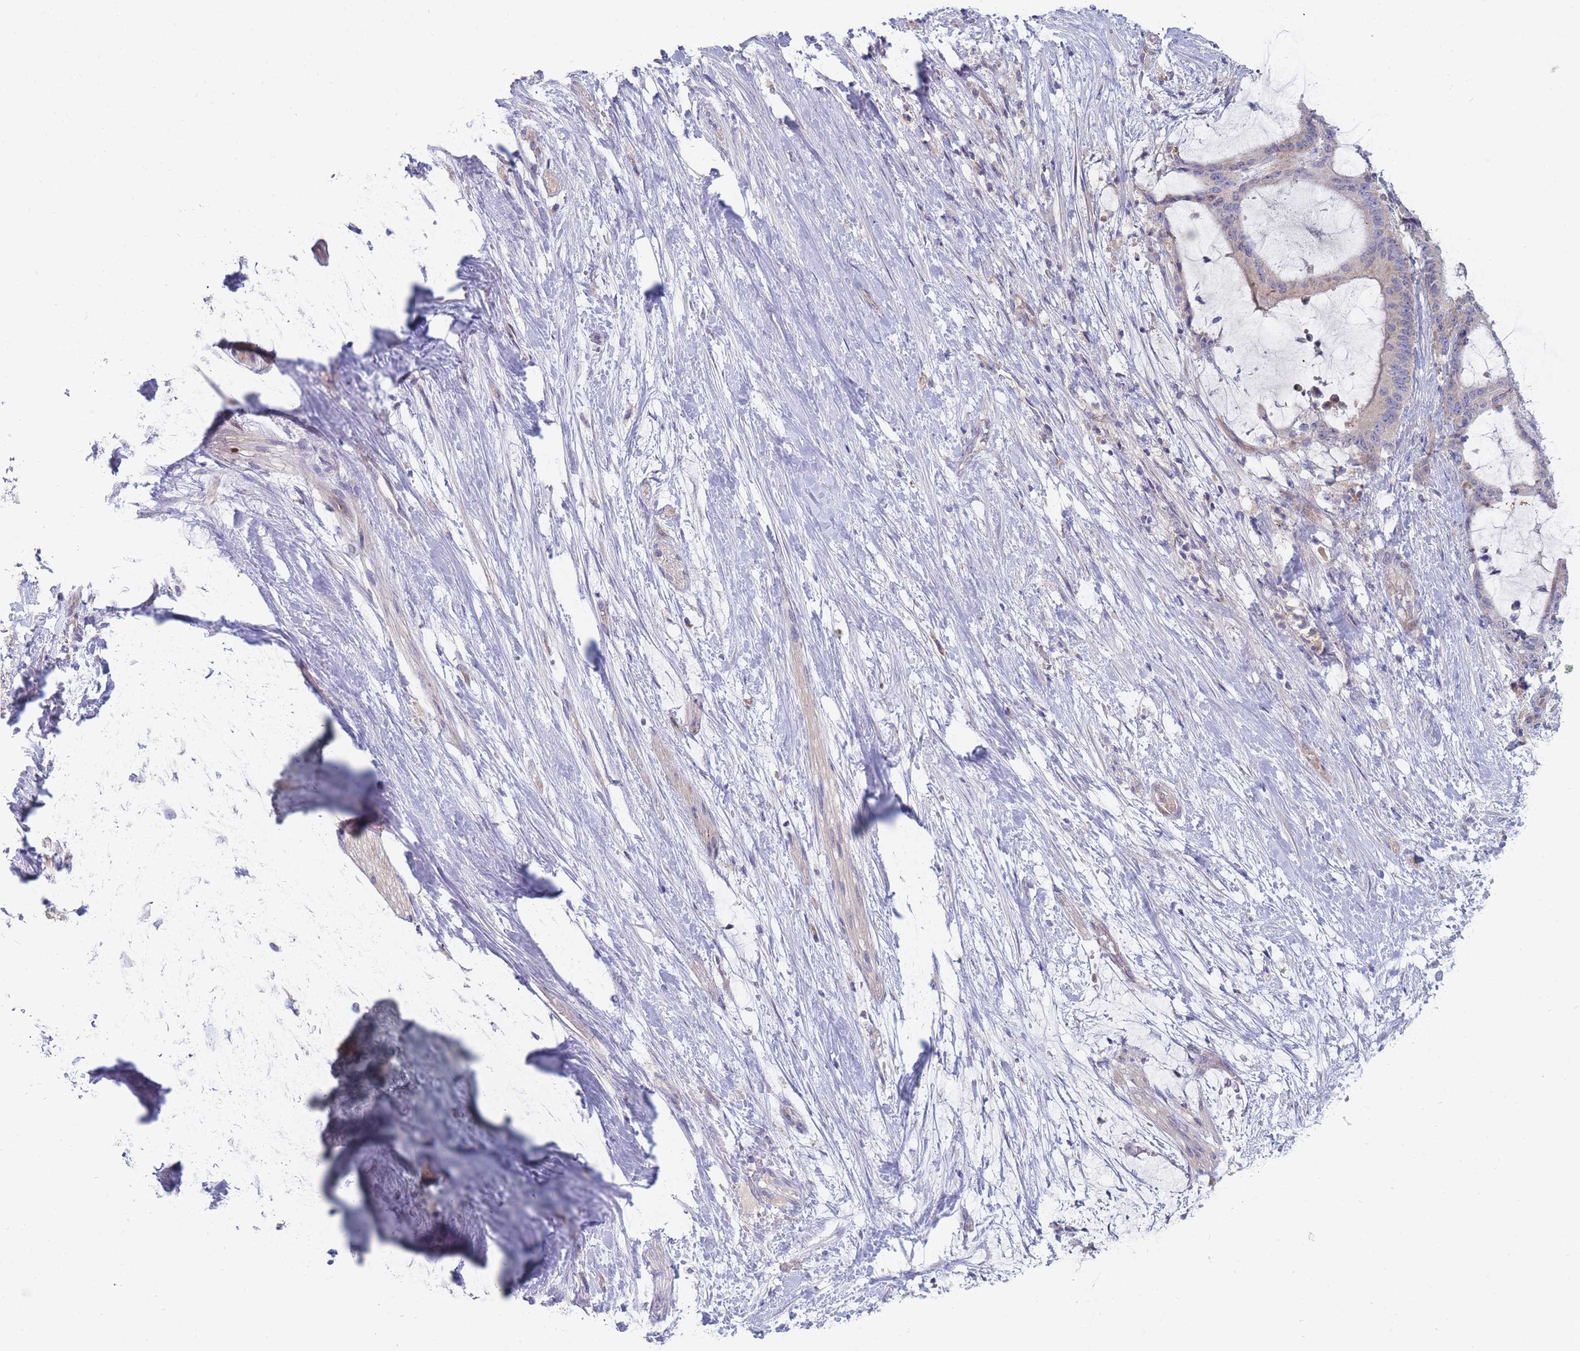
{"staining": {"intensity": "negative", "quantity": "none", "location": "none"}, "tissue": "liver cancer", "cell_type": "Tumor cells", "image_type": "cancer", "snomed": [{"axis": "morphology", "description": "Normal tissue, NOS"}, {"axis": "morphology", "description": "Cholangiocarcinoma"}, {"axis": "topography", "description": "Liver"}, {"axis": "topography", "description": "Peripheral nerve tissue"}], "caption": "Liver cancer stained for a protein using IHC reveals no positivity tumor cells.", "gene": "NUB1", "patient": {"sex": "female", "age": 73}}